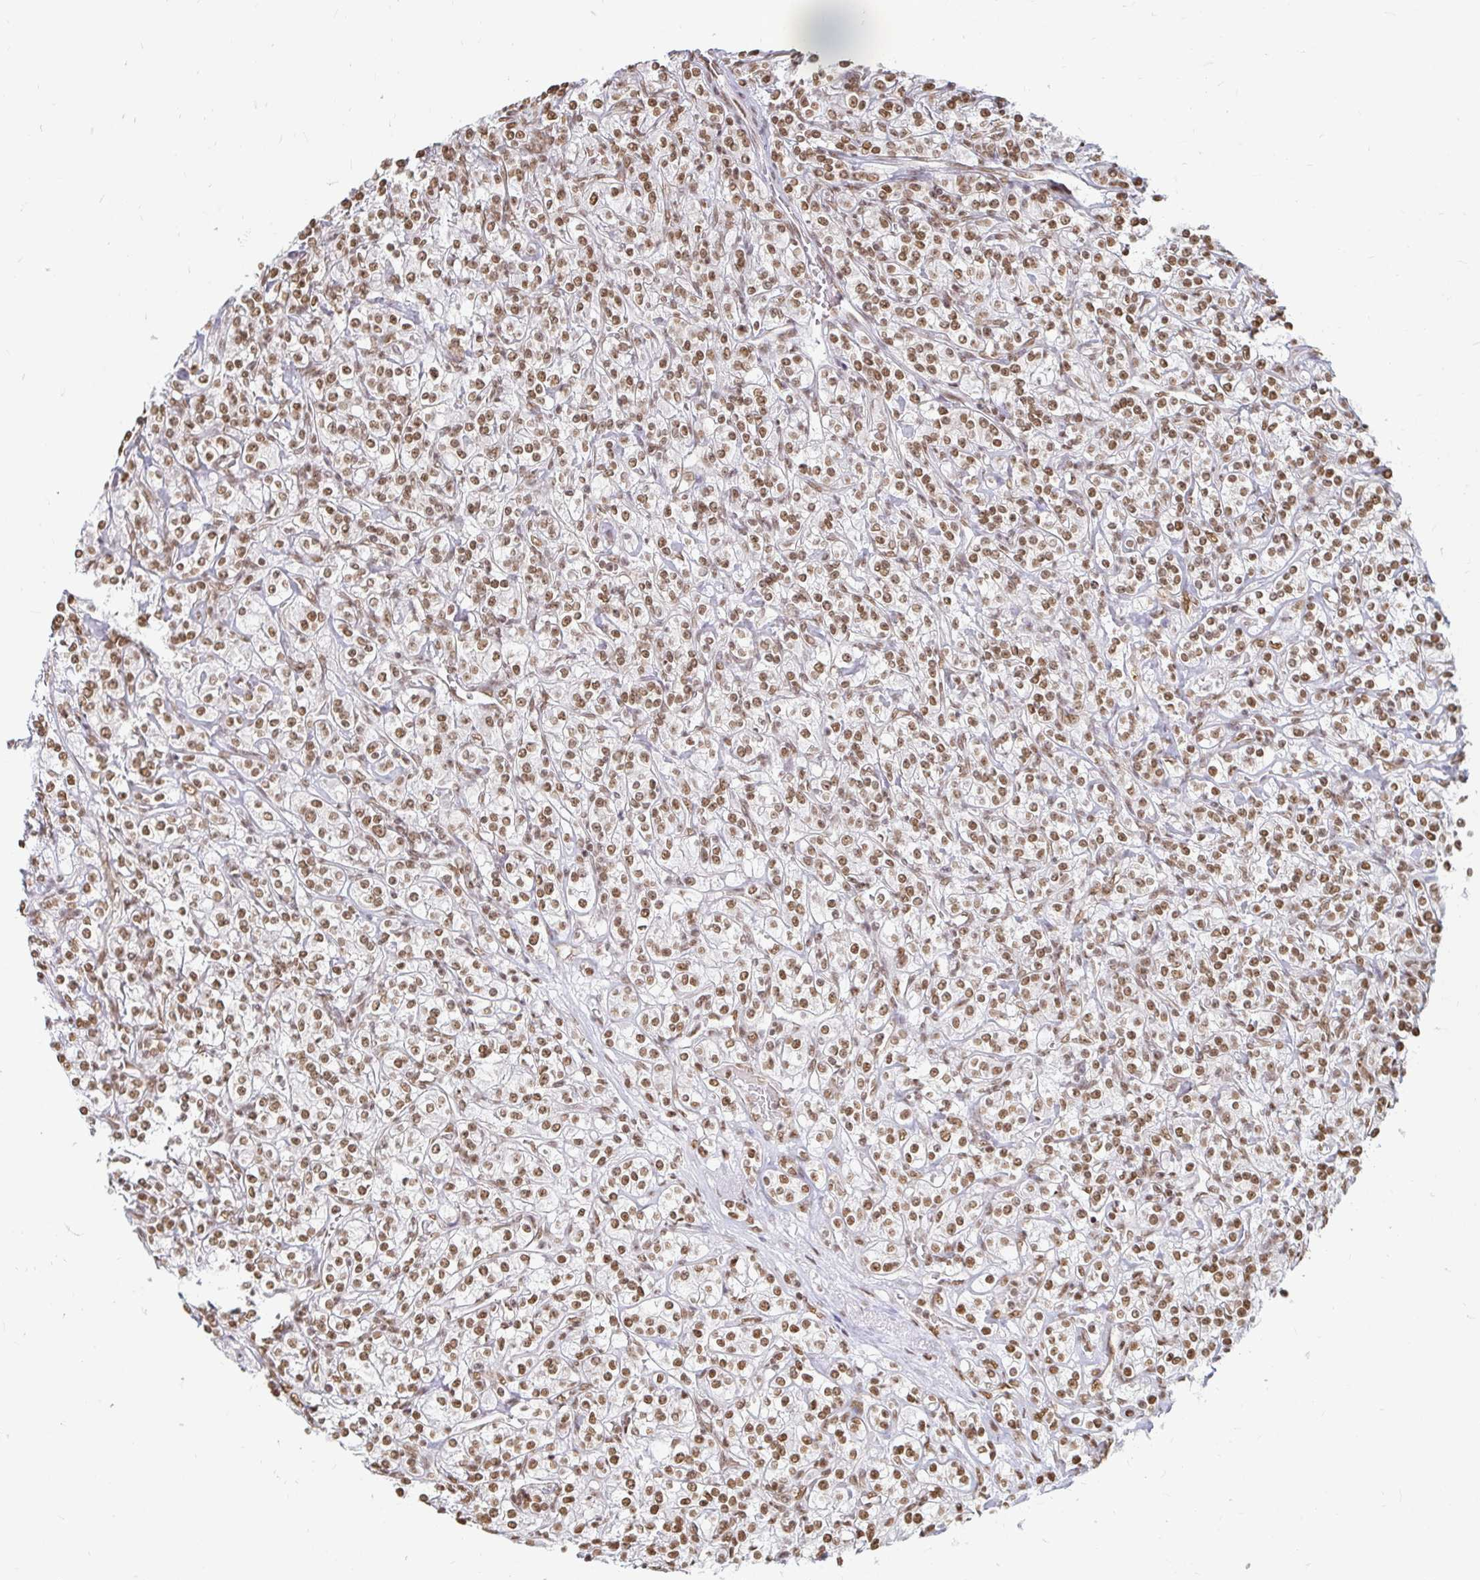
{"staining": {"intensity": "moderate", "quantity": ">75%", "location": "nuclear"}, "tissue": "renal cancer", "cell_type": "Tumor cells", "image_type": "cancer", "snomed": [{"axis": "morphology", "description": "Adenocarcinoma, NOS"}, {"axis": "topography", "description": "Kidney"}], "caption": "This is a micrograph of IHC staining of adenocarcinoma (renal), which shows moderate expression in the nuclear of tumor cells.", "gene": "HNRNPU", "patient": {"sex": "male", "age": 77}}